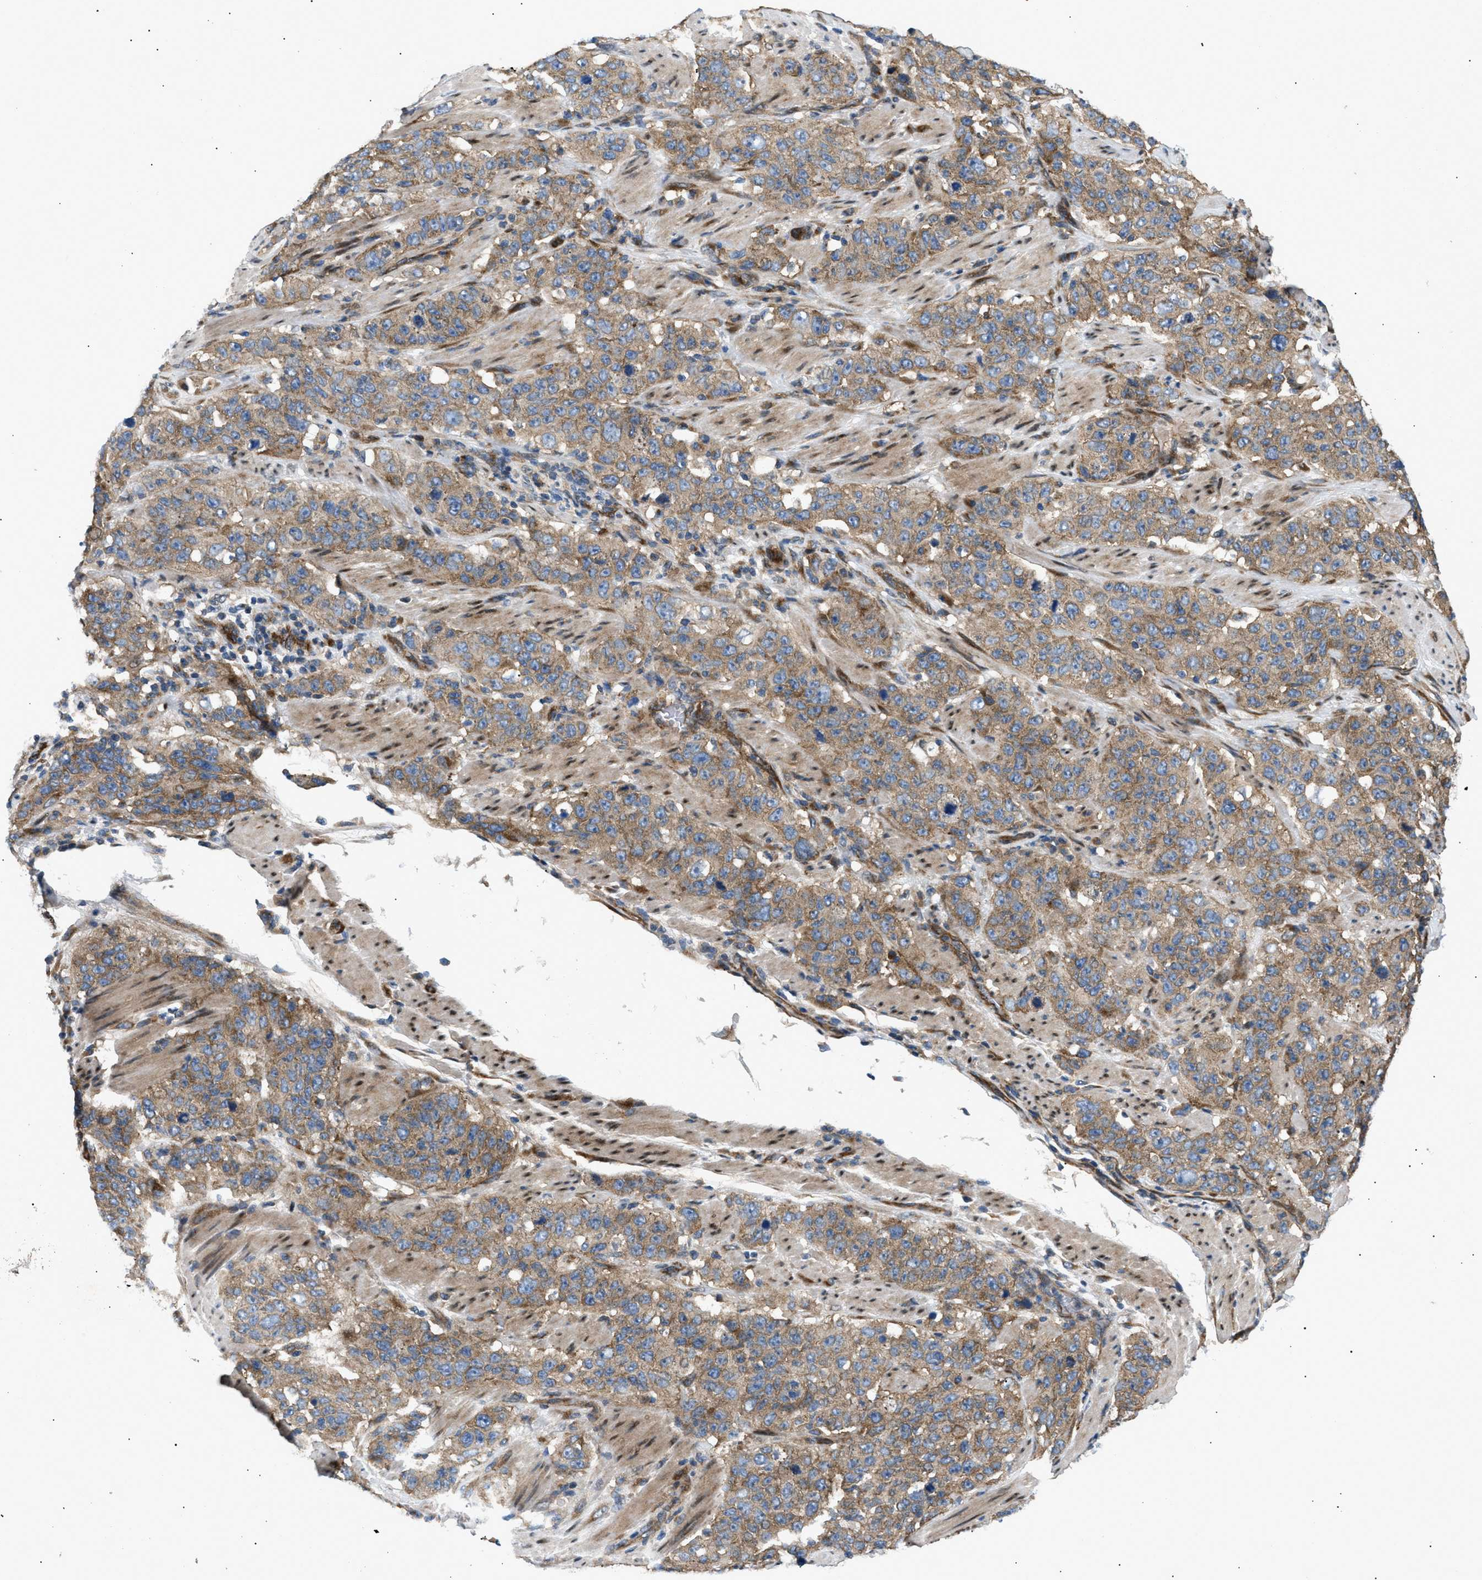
{"staining": {"intensity": "moderate", "quantity": ">75%", "location": "cytoplasmic/membranous"}, "tissue": "stomach cancer", "cell_type": "Tumor cells", "image_type": "cancer", "snomed": [{"axis": "morphology", "description": "Adenocarcinoma, NOS"}, {"axis": "topography", "description": "Stomach"}], "caption": "Immunohistochemical staining of human stomach cancer exhibits medium levels of moderate cytoplasmic/membranous protein staining in approximately >75% of tumor cells. Nuclei are stained in blue.", "gene": "LYSMD3", "patient": {"sex": "male", "age": 48}}